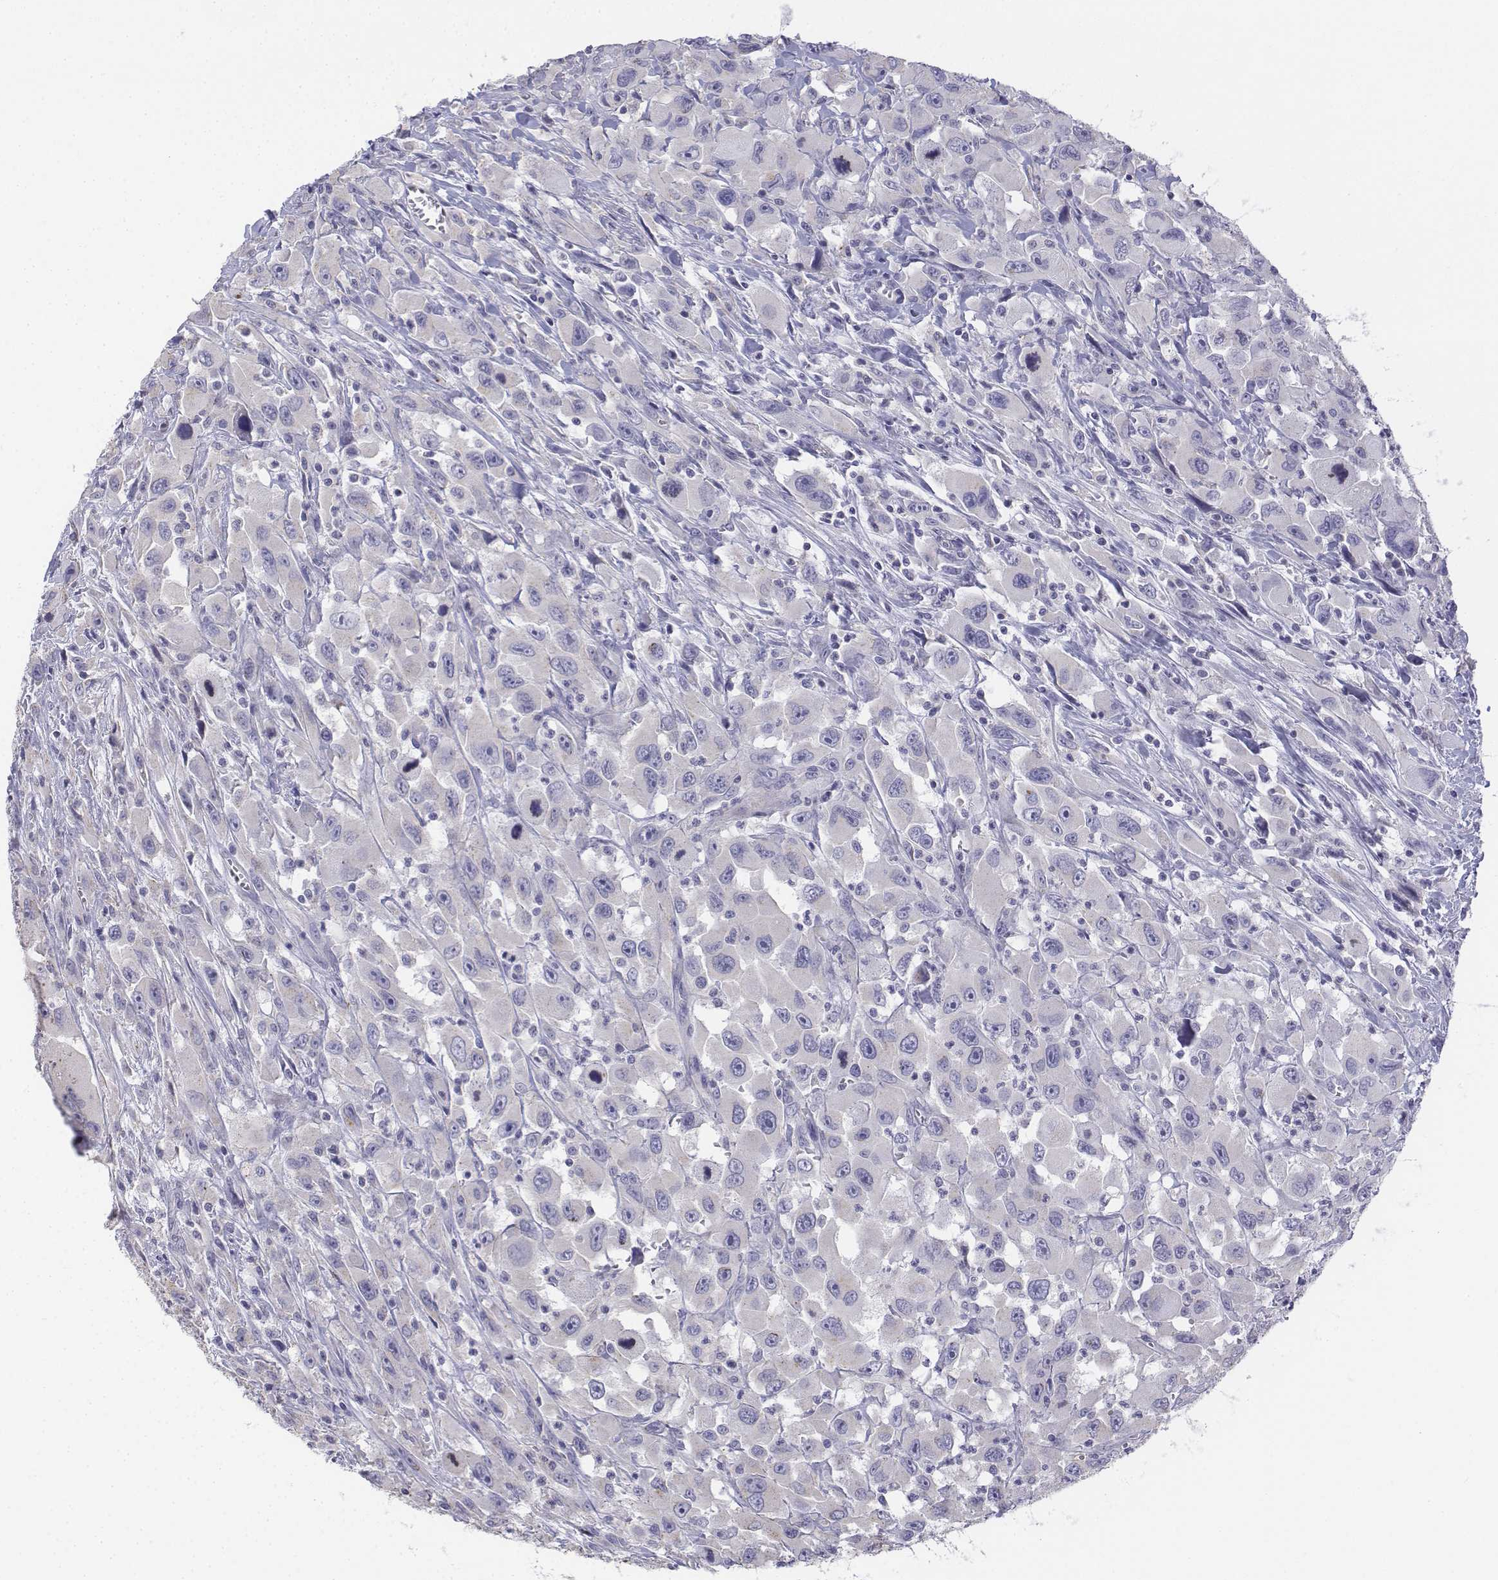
{"staining": {"intensity": "negative", "quantity": "none", "location": "none"}, "tissue": "head and neck cancer", "cell_type": "Tumor cells", "image_type": "cancer", "snomed": [{"axis": "morphology", "description": "Squamous cell carcinoma, NOS"}, {"axis": "morphology", "description": "Squamous cell carcinoma, metastatic, NOS"}, {"axis": "topography", "description": "Oral tissue"}, {"axis": "topography", "description": "Head-Neck"}], "caption": "A high-resolution micrograph shows immunohistochemistry (IHC) staining of head and neck metastatic squamous cell carcinoma, which displays no significant expression in tumor cells. The staining was performed using DAB (3,3'-diaminobenzidine) to visualize the protein expression in brown, while the nuclei were stained in blue with hematoxylin (Magnification: 20x).", "gene": "LGSN", "patient": {"sex": "female", "age": 85}}